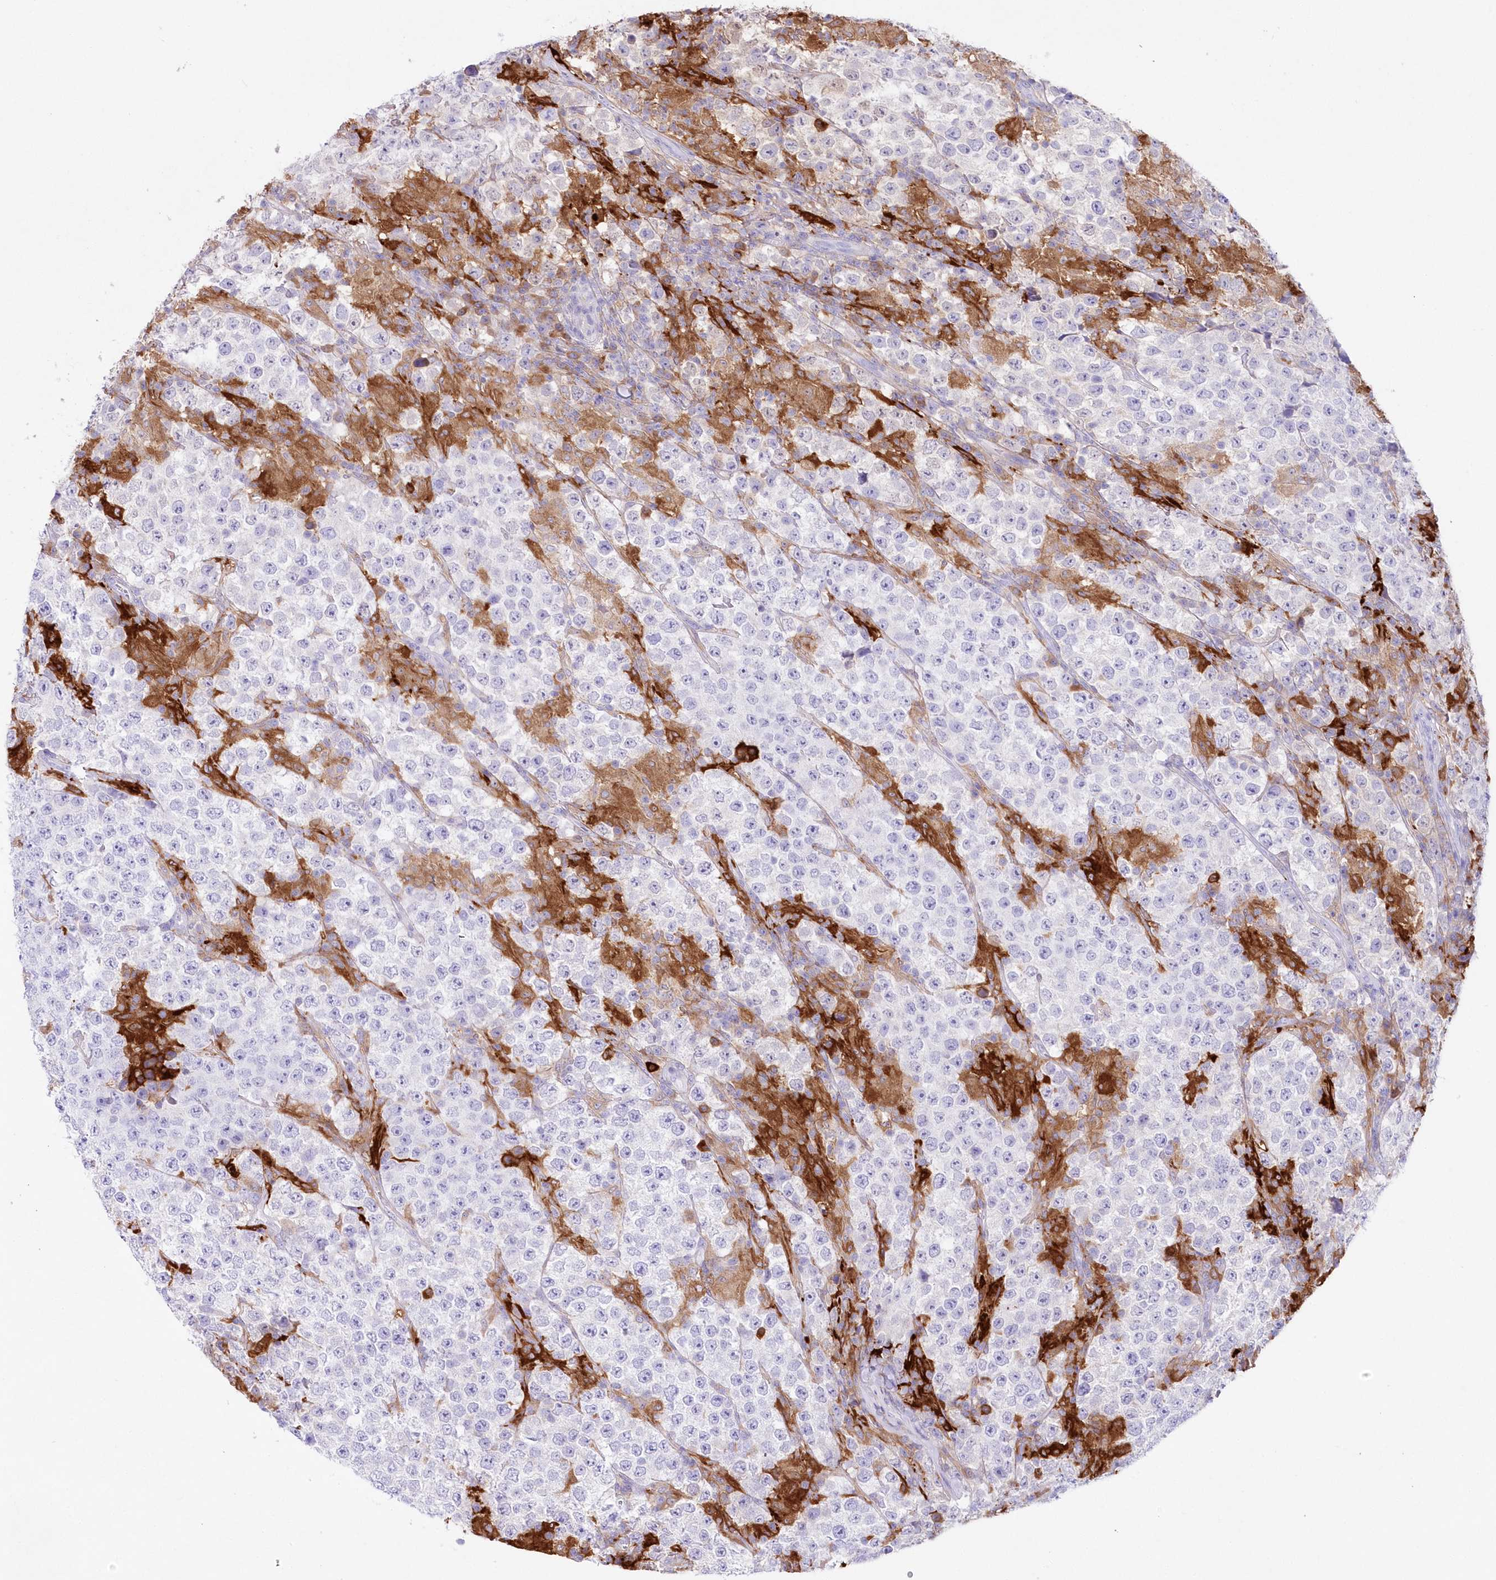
{"staining": {"intensity": "negative", "quantity": "none", "location": "none"}, "tissue": "testis cancer", "cell_type": "Tumor cells", "image_type": "cancer", "snomed": [{"axis": "morphology", "description": "Normal tissue, NOS"}, {"axis": "morphology", "description": "Urothelial carcinoma, High grade"}, {"axis": "morphology", "description": "Seminoma, NOS"}, {"axis": "morphology", "description": "Carcinoma, Embryonal, NOS"}, {"axis": "topography", "description": "Urinary bladder"}, {"axis": "topography", "description": "Testis"}], "caption": "Histopathology image shows no significant protein expression in tumor cells of embryonal carcinoma (testis).", "gene": "DNAJC19", "patient": {"sex": "male", "age": 41}}